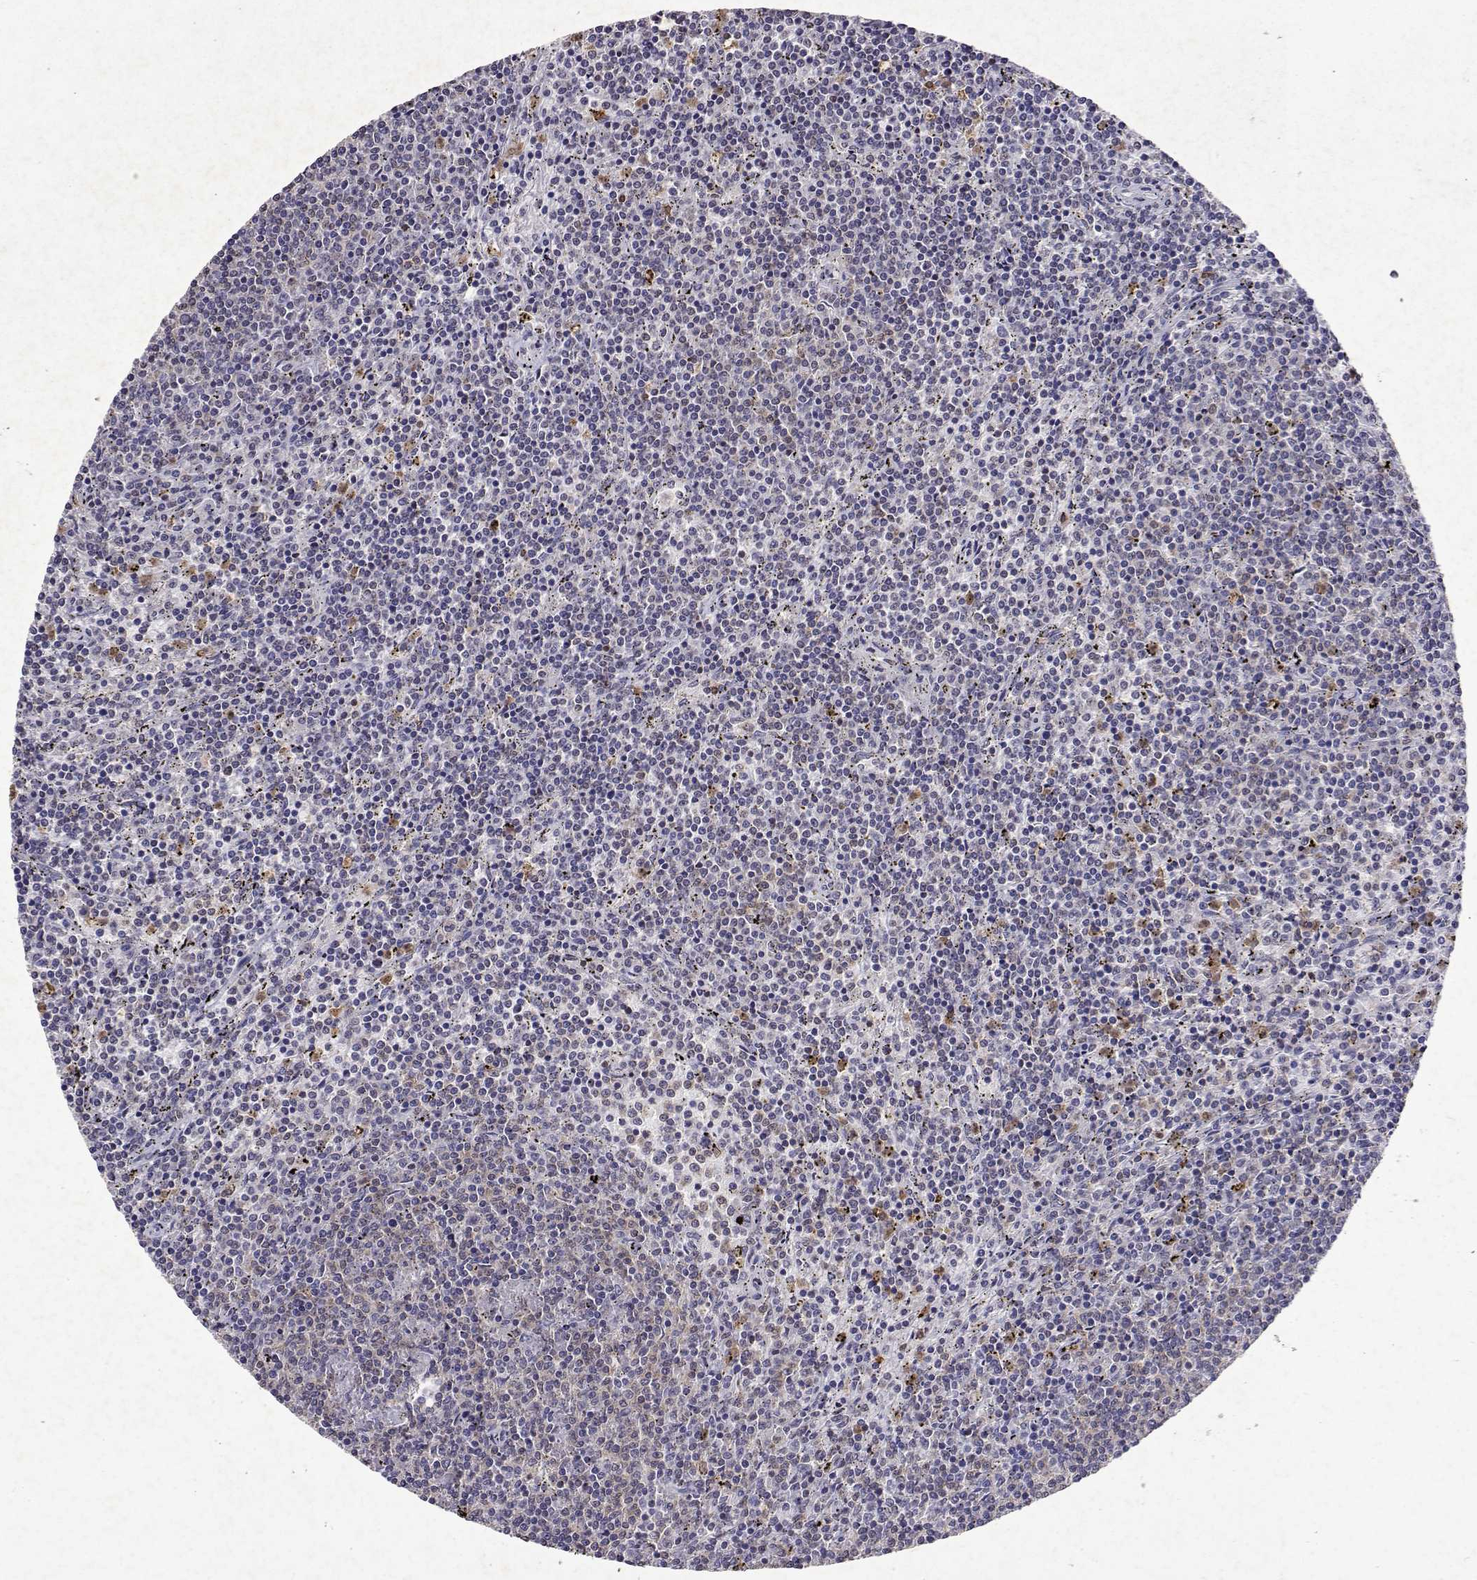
{"staining": {"intensity": "weak", "quantity": "<25%", "location": "cytoplasmic/membranous"}, "tissue": "lymphoma", "cell_type": "Tumor cells", "image_type": "cancer", "snomed": [{"axis": "morphology", "description": "Malignant lymphoma, non-Hodgkin's type, Low grade"}, {"axis": "topography", "description": "Spleen"}], "caption": "High magnification brightfield microscopy of malignant lymphoma, non-Hodgkin's type (low-grade) stained with DAB (3,3'-diaminobenzidine) (brown) and counterstained with hematoxylin (blue): tumor cells show no significant staining.", "gene": "APAF1", "patient": {"sex": "female", "age": 50}}